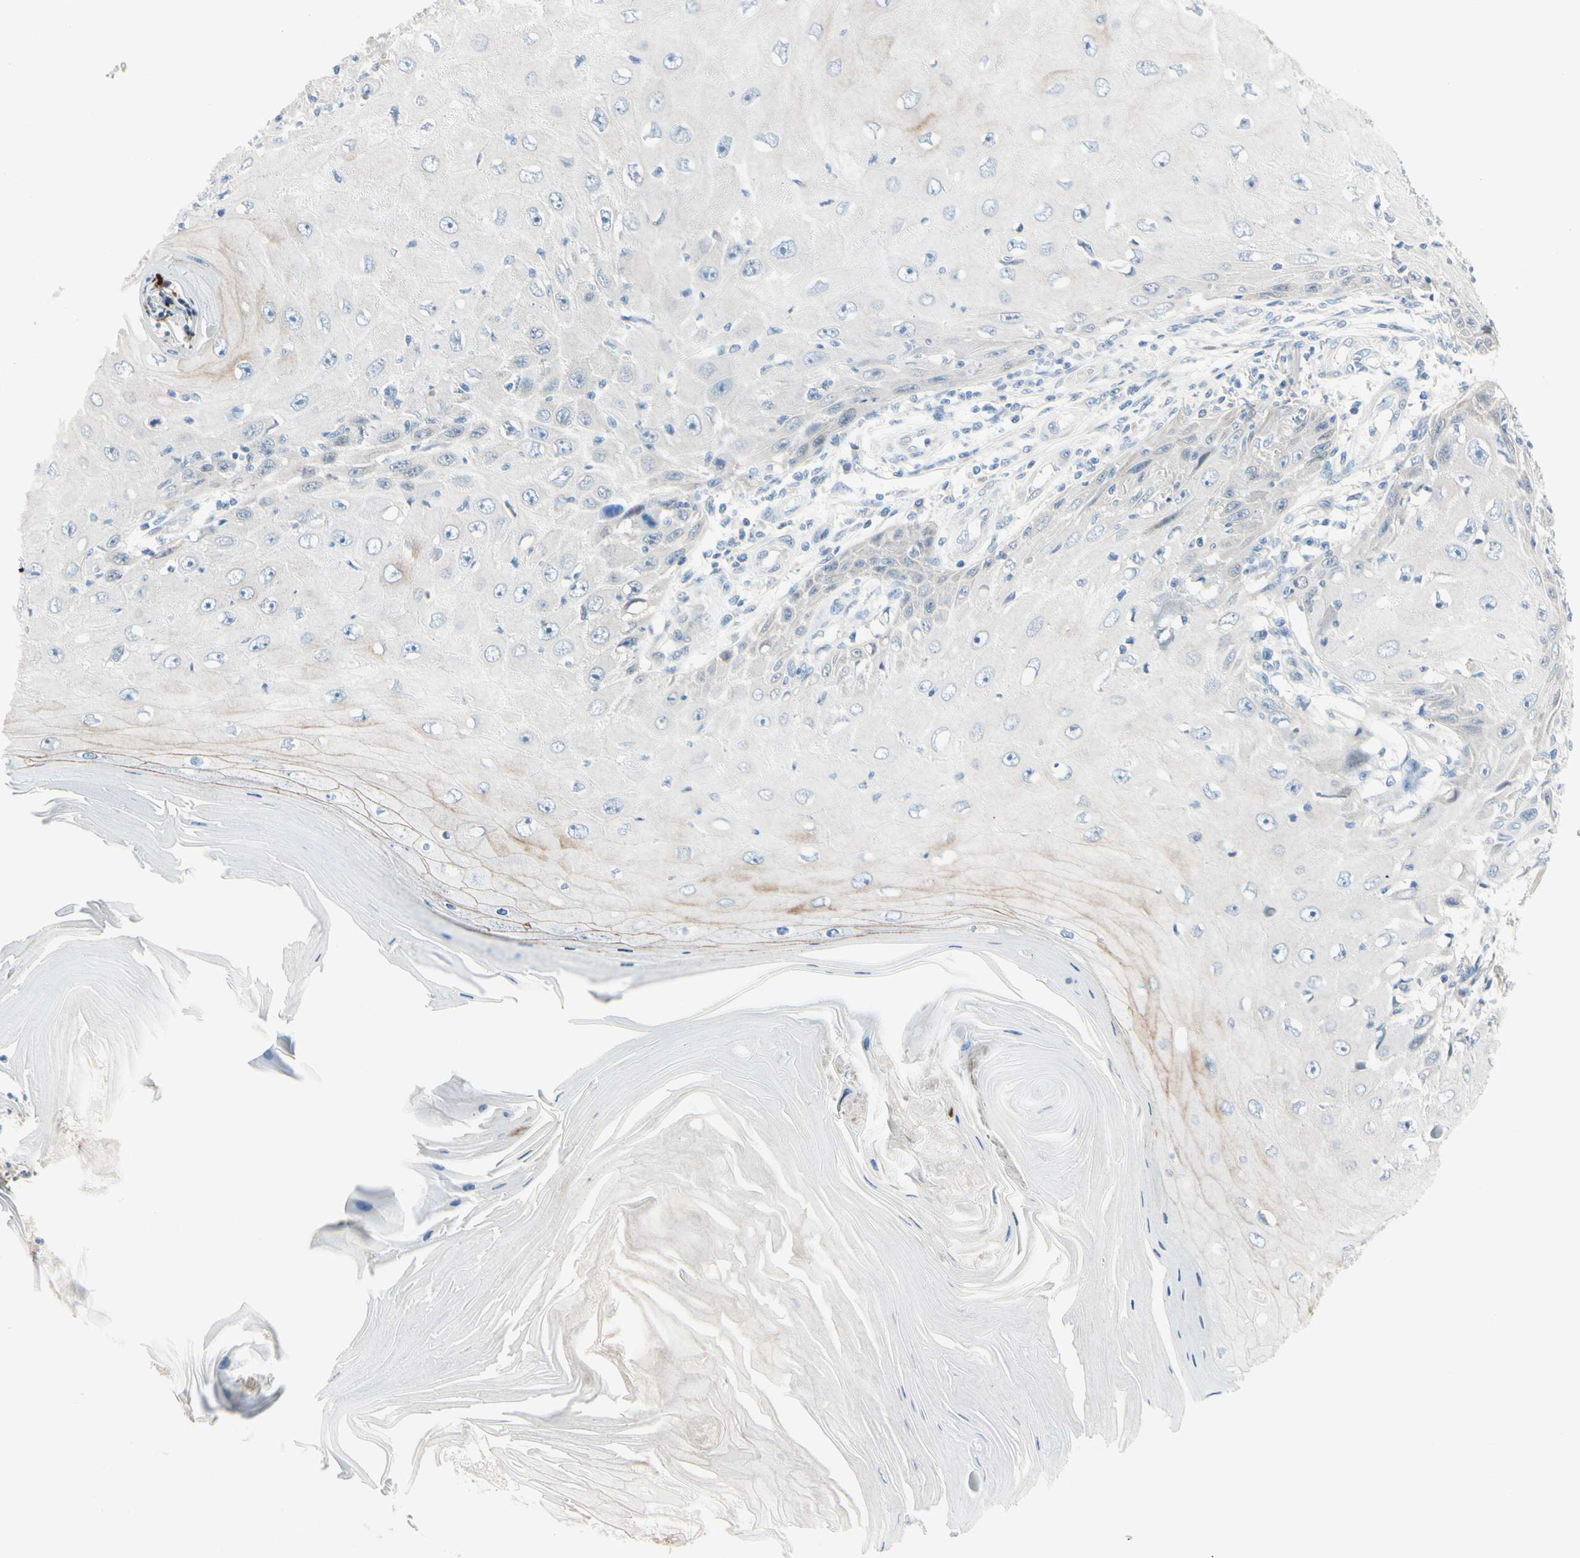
{"staining": {"intensity": "negative", "quantity": "none", "location": "none"}, "tissue": "skin cancer", "cell_type": "Tumor cells", "image_type": "cancer", "snomed": [{"axis": "morphology", "description": "Squamous cell carcinoma, NOS"}, {"axis": "topography", "description": "Skin"}], "caption": "This is an immunohistochemistry (IHC) image of human skin cancer. There is no expression in tumor cells.", "gene": "CFAP36", "patient": {"sex": "female", "age": 73}}